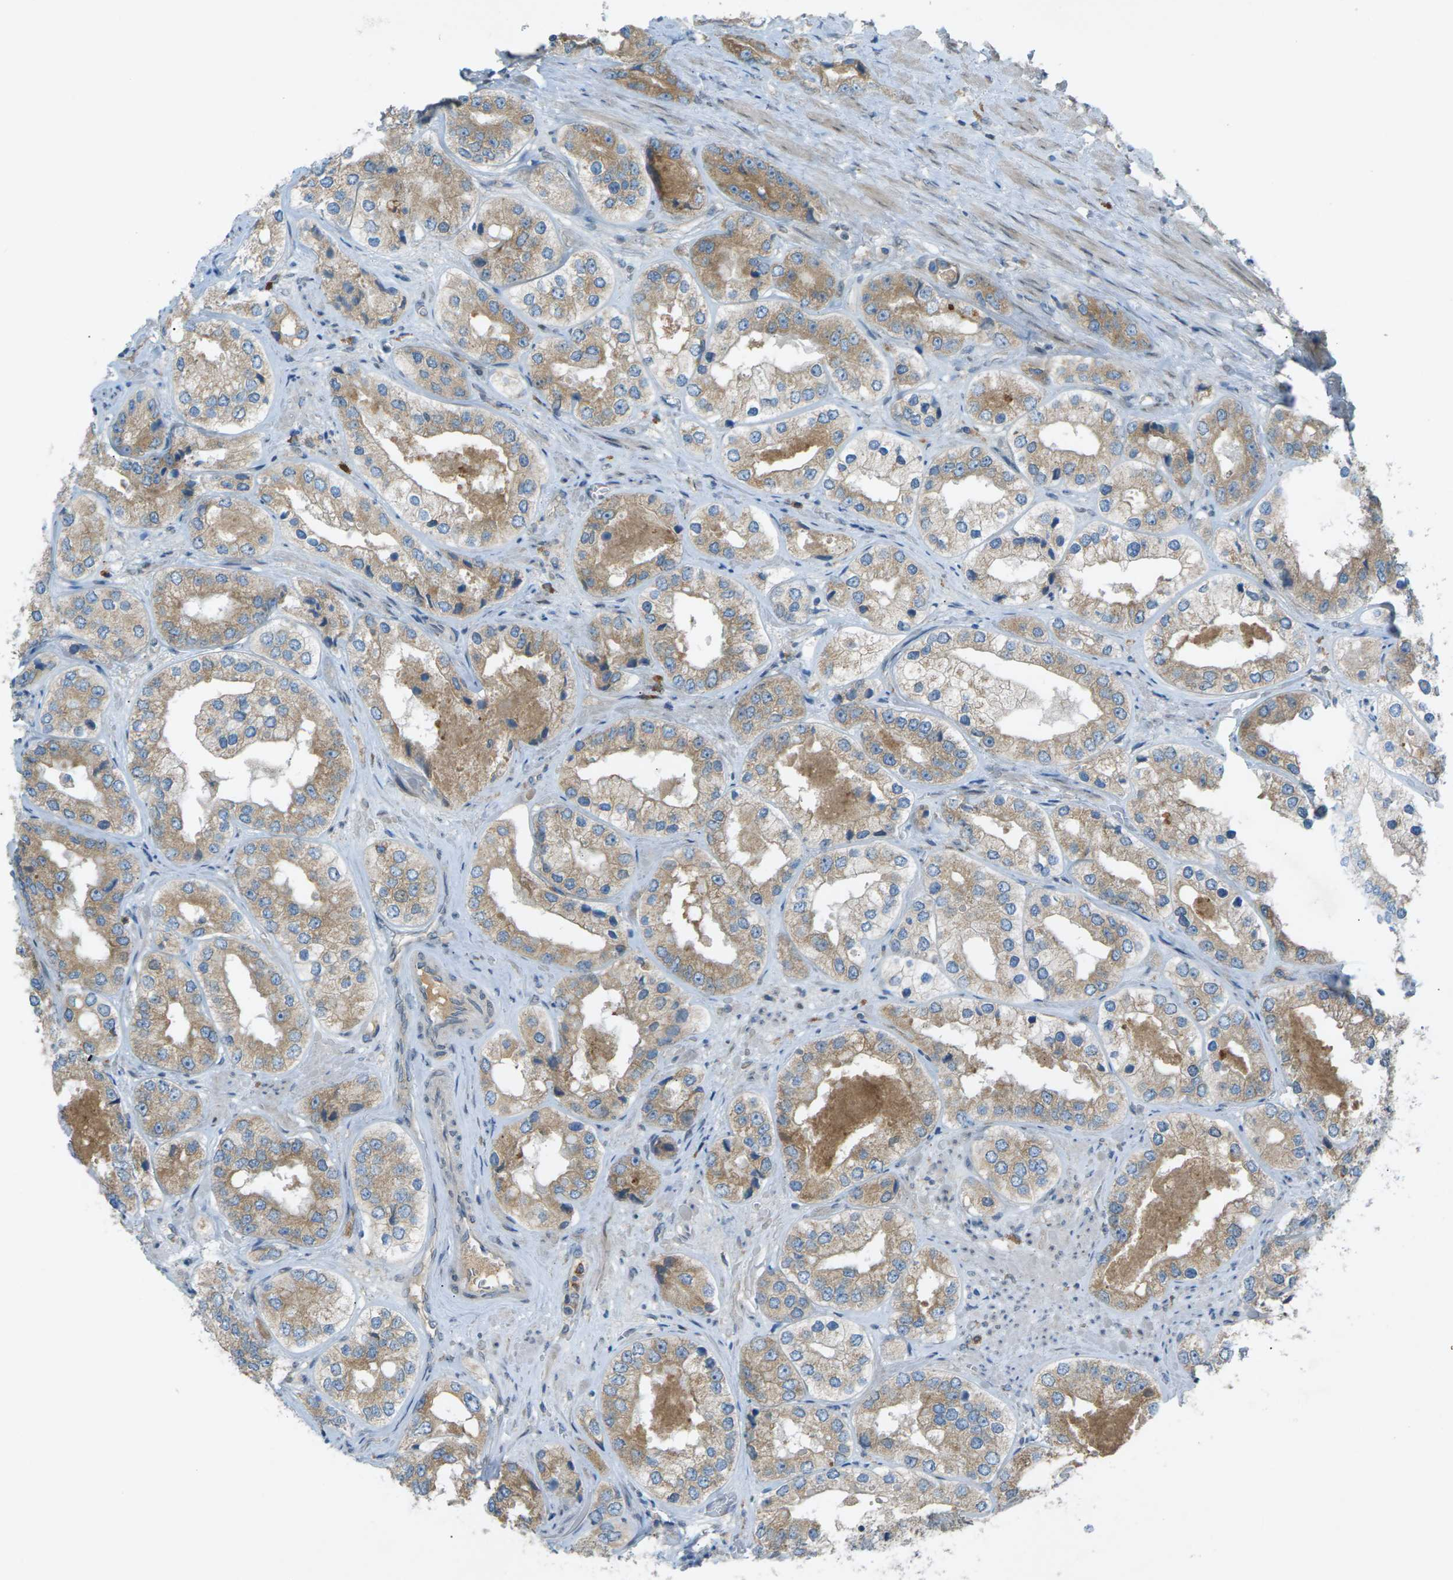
{"staining": {"intensity": "moderate", "quantity": ">75%", "location": "cytoplasmic/membranous"}, "tissue": "prostate cancer", "cell_type": "Tumor cells", "image_type": "cancer", "snomed": [{"axis": "morphology", "description": "Adenocarcinoma, High grade"}, {"axis": "topography", "description": "Prostate"}], "caption": "The micrograph shows staining of adenocarcinoma (high-grade) (prostate), revealing moderate cytoplasmic/membranous protein expression (brown color) within tumor cells. The protein is stained brown, and the nuclei are stained in blue (DAB (3,3'-diaminobenzidine) IHC with brightfield microscopy, high magnification).", "gene": "DYRK1A", "patient": {"sex": "male", "age": 61}}